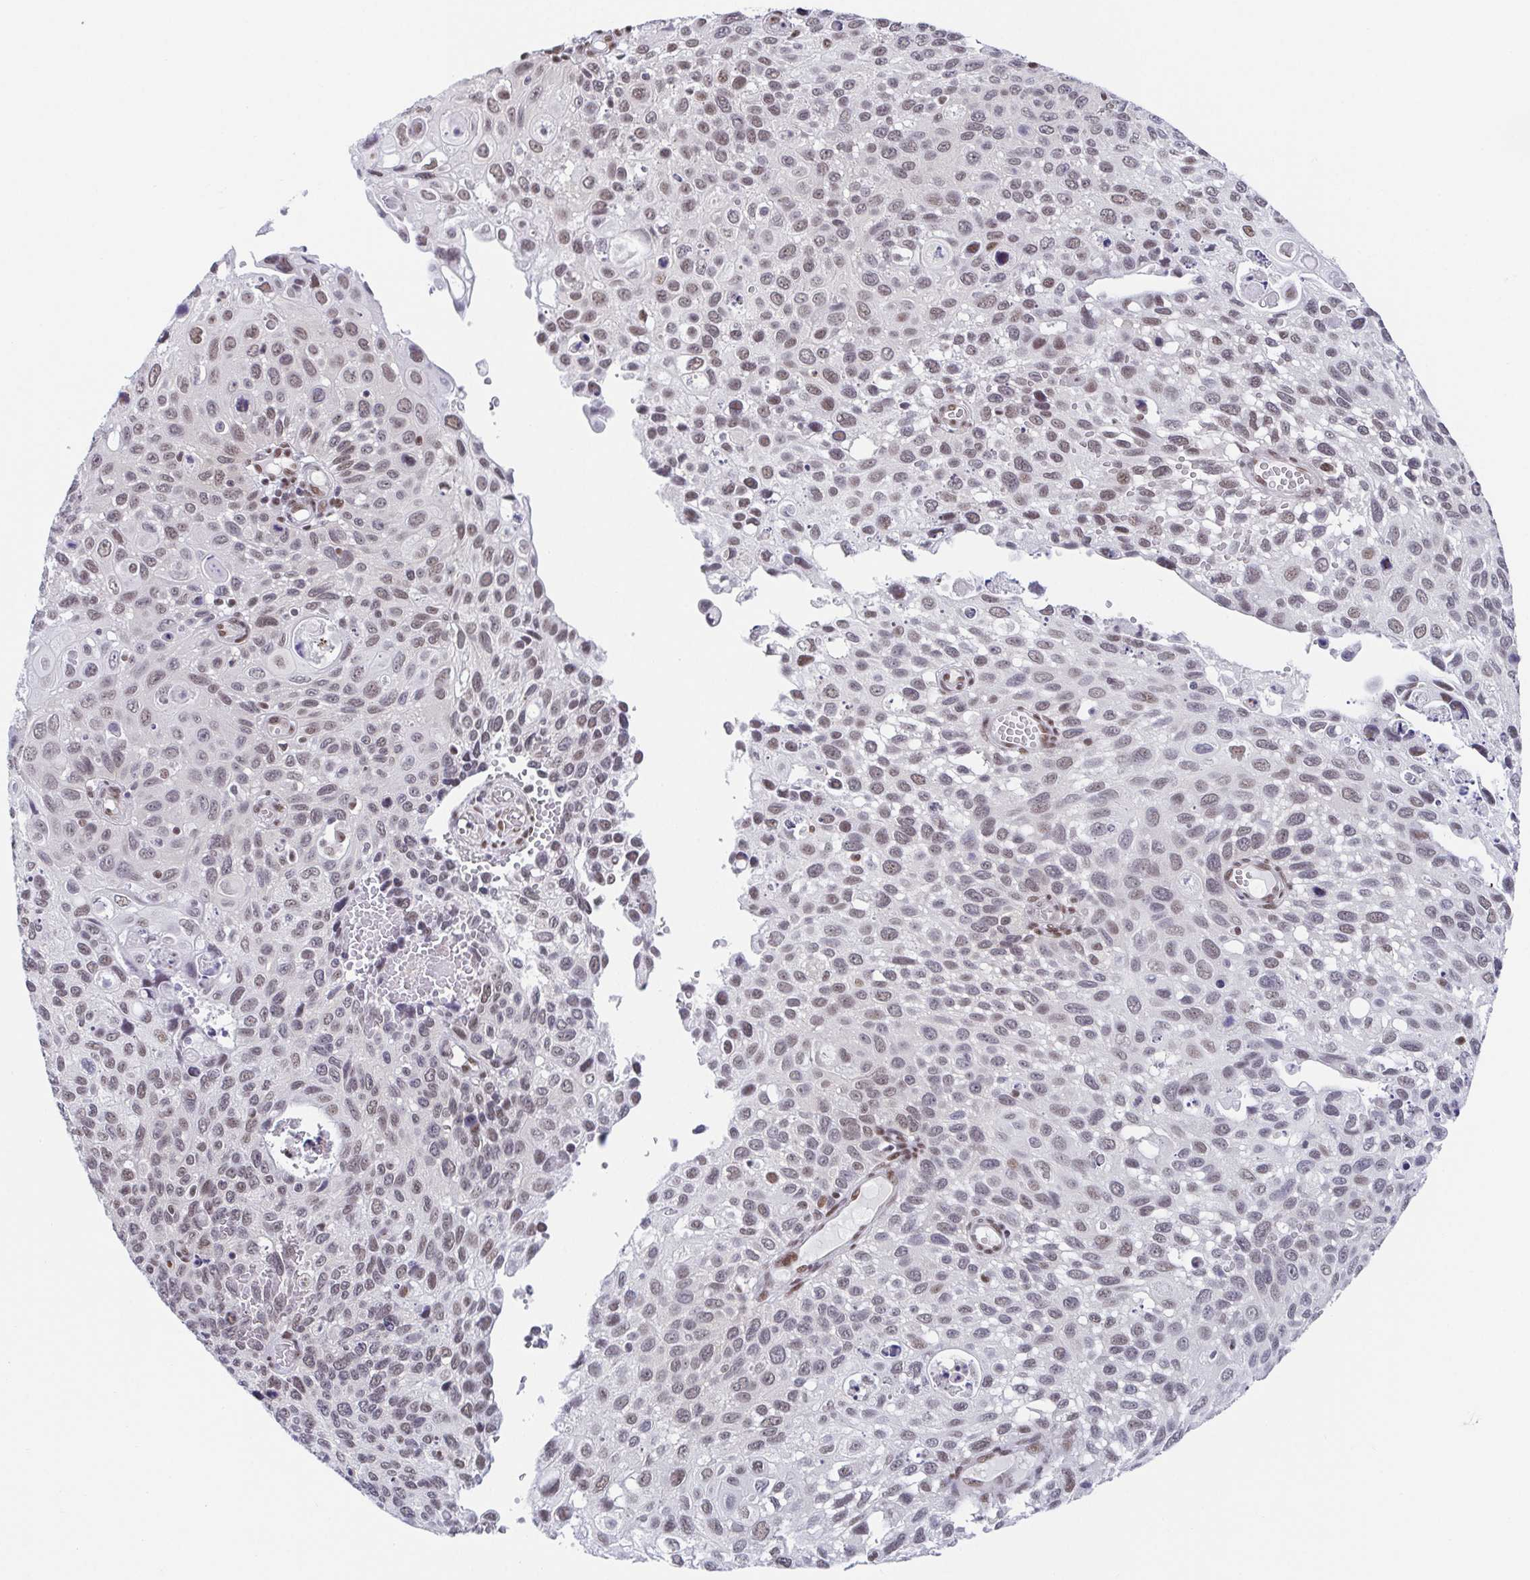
{"staining": {"intensity": "moderate", "quantity": "25%-75%", "location": "nuclear"}, "tissue": "cervical cancer", "cell_type": "Tumor cells", "image_type": "cancer", "snomed": [{"axis": "morphology", "description": "Squamous cell carcinoma, NOS"}, {"axis": "topography", "description": "Cervix"}], "caption": "A brown stain shows moderate nuclear positivity of a protein in human cervical cancer (squamous cell carcinoma) tumor cells.", "gene": "SLC7A10", "patient": {"sex": "female", "age": 70}}